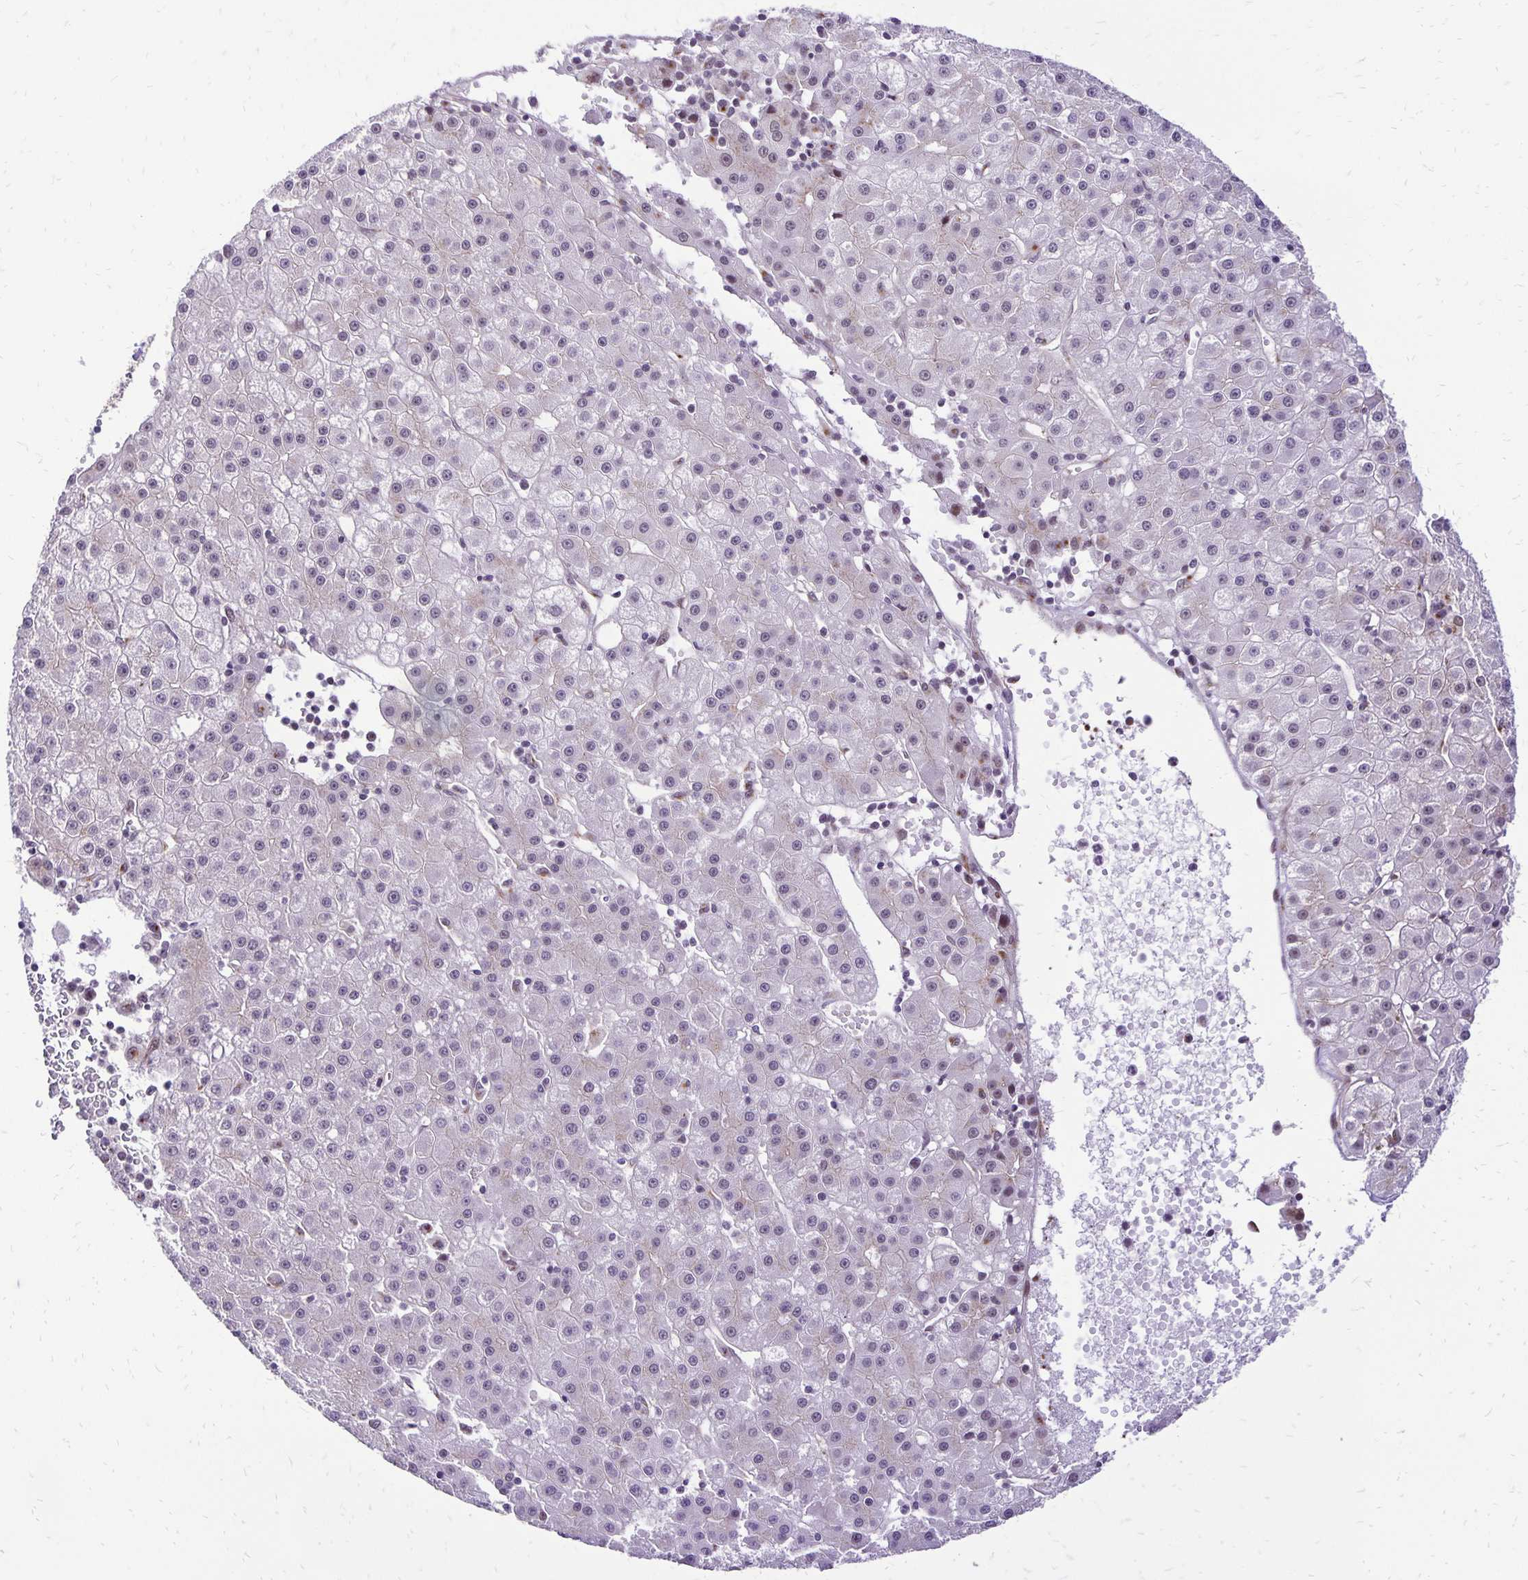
{"staining": {"intensity": "negative", "quantity": "none", "location": "none"}, "tissue": "liver cancer", "cell_type": "Tumor cells", "image_type": "cancer", "snomed": [{"axis": "morphology", "description": "Carcinoma, Hepatocellular, NOS"}, {"axis": "topography", "description": "Liver"}], "caption": "Tumor cells are negative for brown protein staining in hepatocellular carcinoma (liver). (Brightfield microscopy of DAB immunohistochemistry at high magnification).", "gene": "GOLGA5", "patient": {"sex": "male", "age": 76}}